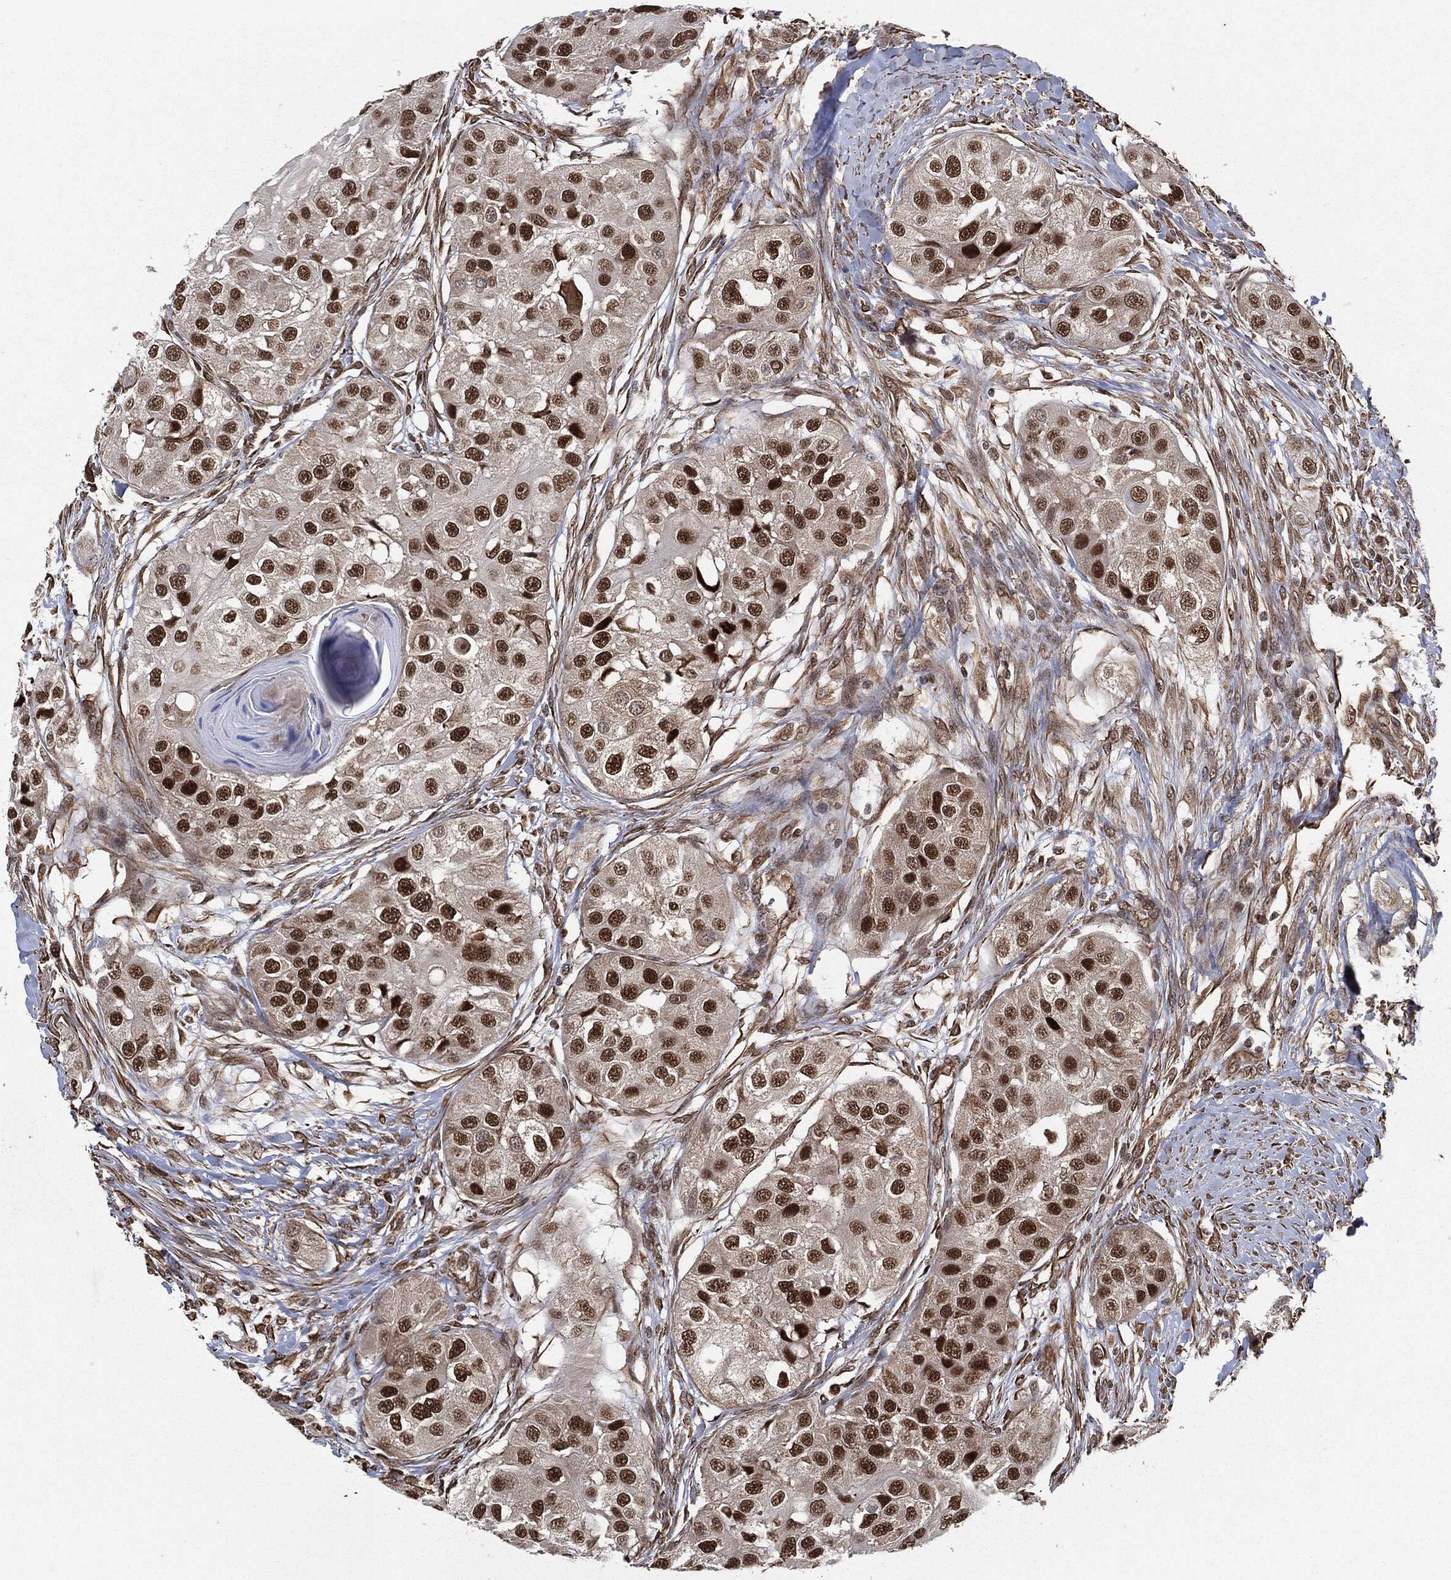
{"staining": {"intensity": "strong", "quantity": "25%-75%", "location": "nuclear"}, "tissue": "head and neck cancer", "cell_type": "Tumor cells", "image_type": "cancer", "snomed": [{"axis": "morphology", "description": "Normal tissue, NOS"}, {"axis": "morphology", "description": "Squamous cell carcinoma, NOS"}, {"axis": "topography", "description": "Skeletal muscle"}, {"axis": "topography", "description": "Head-Neck"}], "caption": "A brown stain highlights strong nuclear staining of a protein in human head and neck cancer (squamous cell carcinoma) tumor cells.", "gene": "TP53RK", "patient": {"sex": "male", "age": 51}}